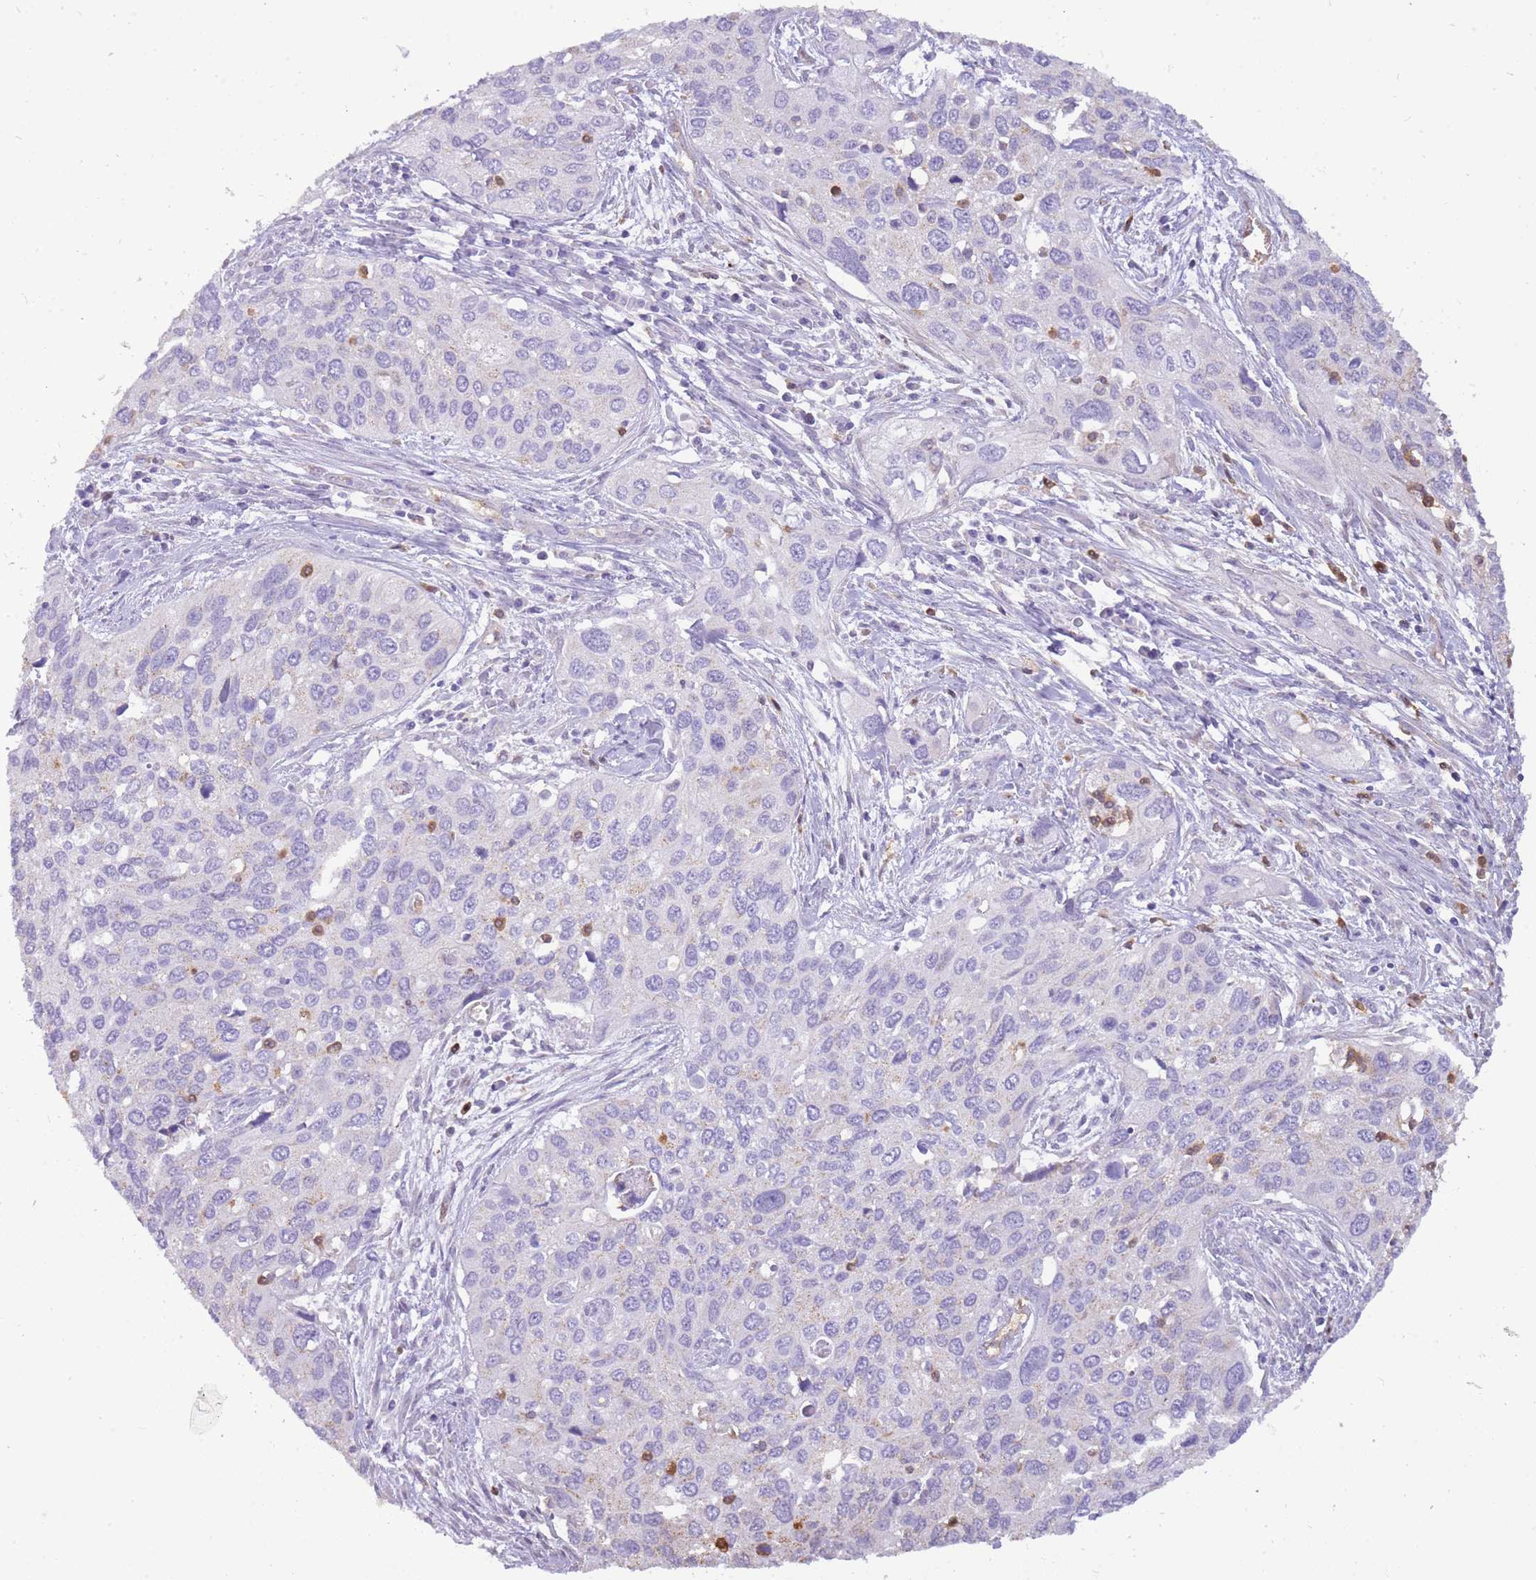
{"staining": {"intensity": "negative", "quantity": "none", "location": "none"}, "tissue": "cervical cancer", "cell_type": "Tumor cells", "image_type": "cancer", "snomed": [{"axis": "morphology", "description": "Squamous cell carcinoma, NOS"}, {"axis": "topography", "description": "Cervix"}], "caption": "Tumor cells are negative for protein expression in human cervical cancer.", "gene": "PCNX1", "patient": {"sex": "female", "age": 55}}